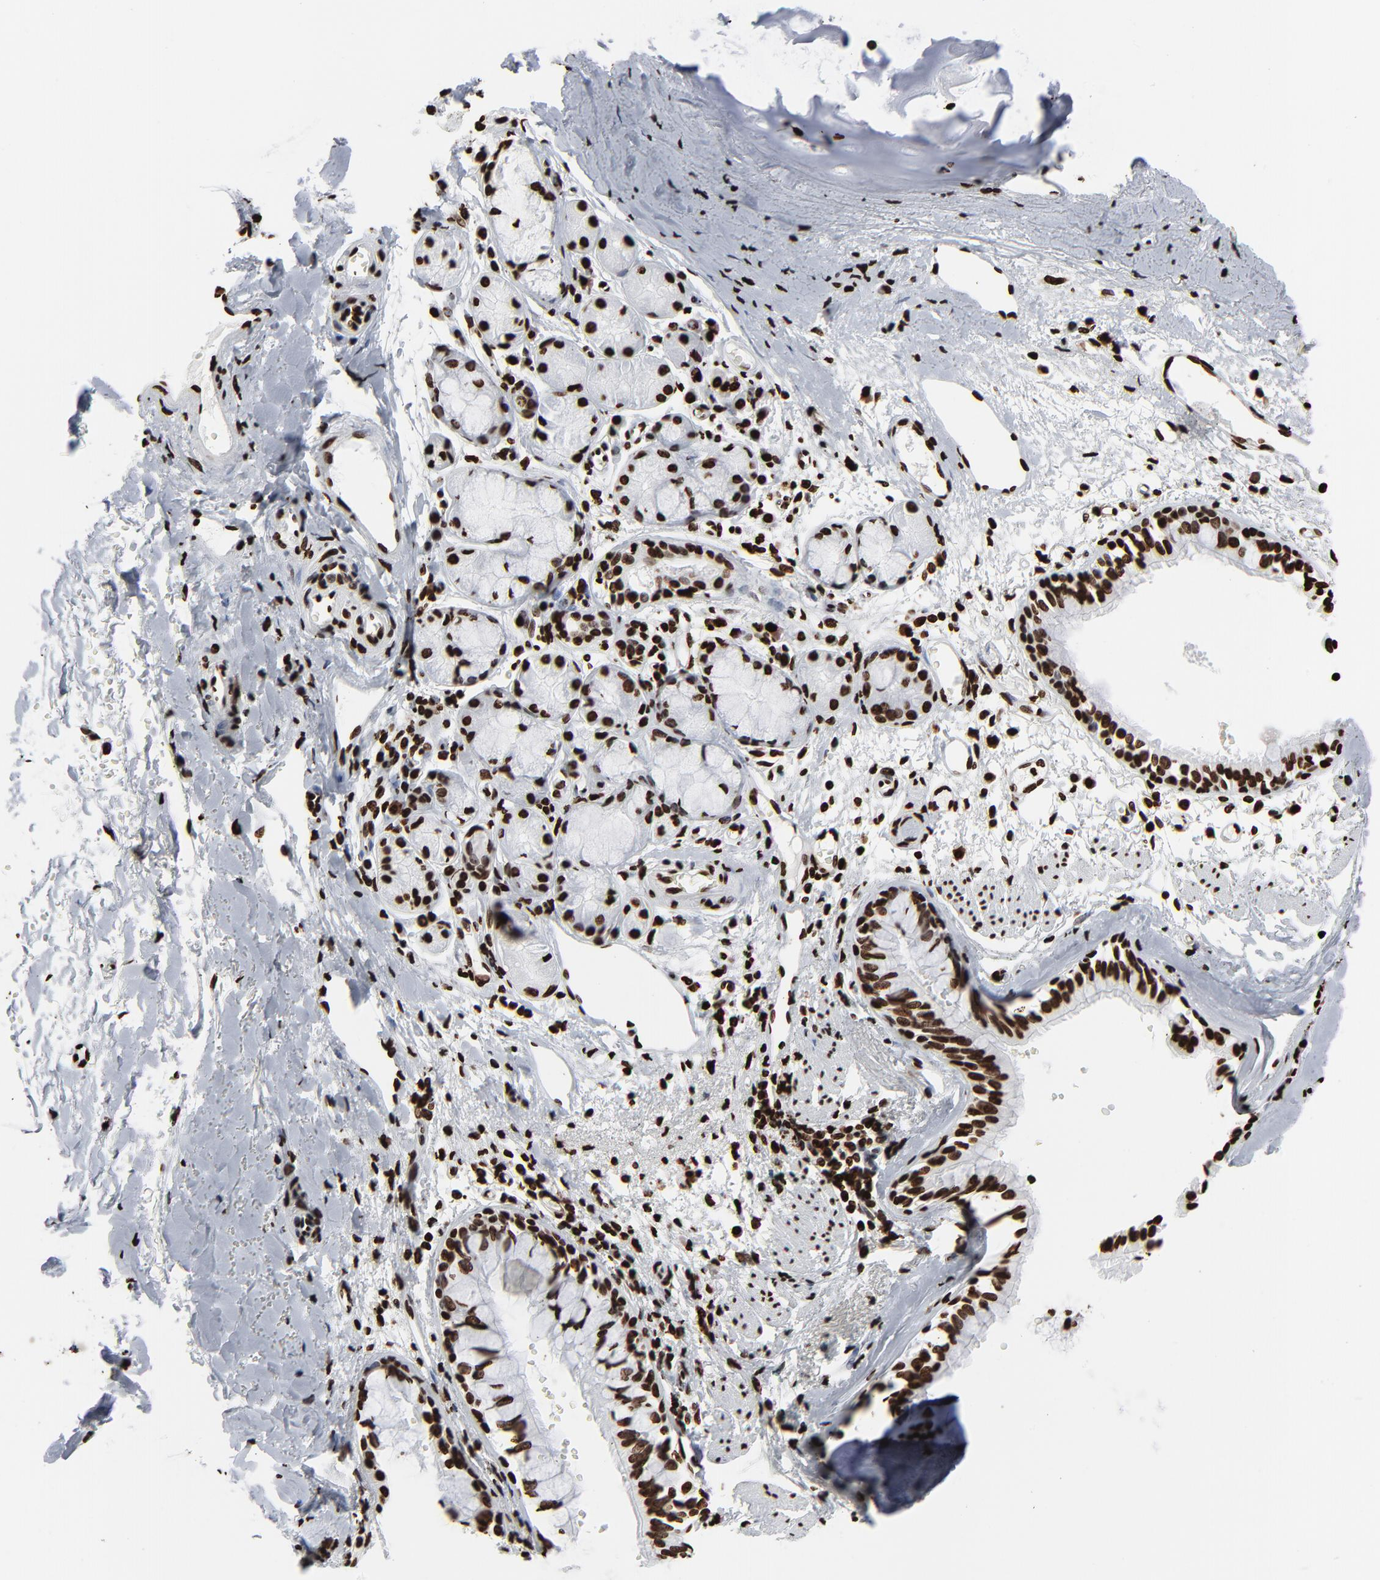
{"staining": {"intensity": "strong", "quantity": ">75%", "location": "nuclear"}, "tissue": "bronchus", "cell_type": "Respiratory epithelial cells", "image_type": "normal", "snomed": [{"axis": "morphology", "description": "Normal tissue, NOS"}, {"axis": "topography", "description": "Bronchus"}, {"axis": "topography", "description": "Lung"}], "caption": "Immunohistochemical staining of benign bronchus reveals >75% levels of strong nuclear protein expression in about >75% of respiratory epithelial cells. Ihc stains the protein in brown and the nuclei are stained blue.", "gene": "H3", "patient": {"sex": "female", "age": 56}}